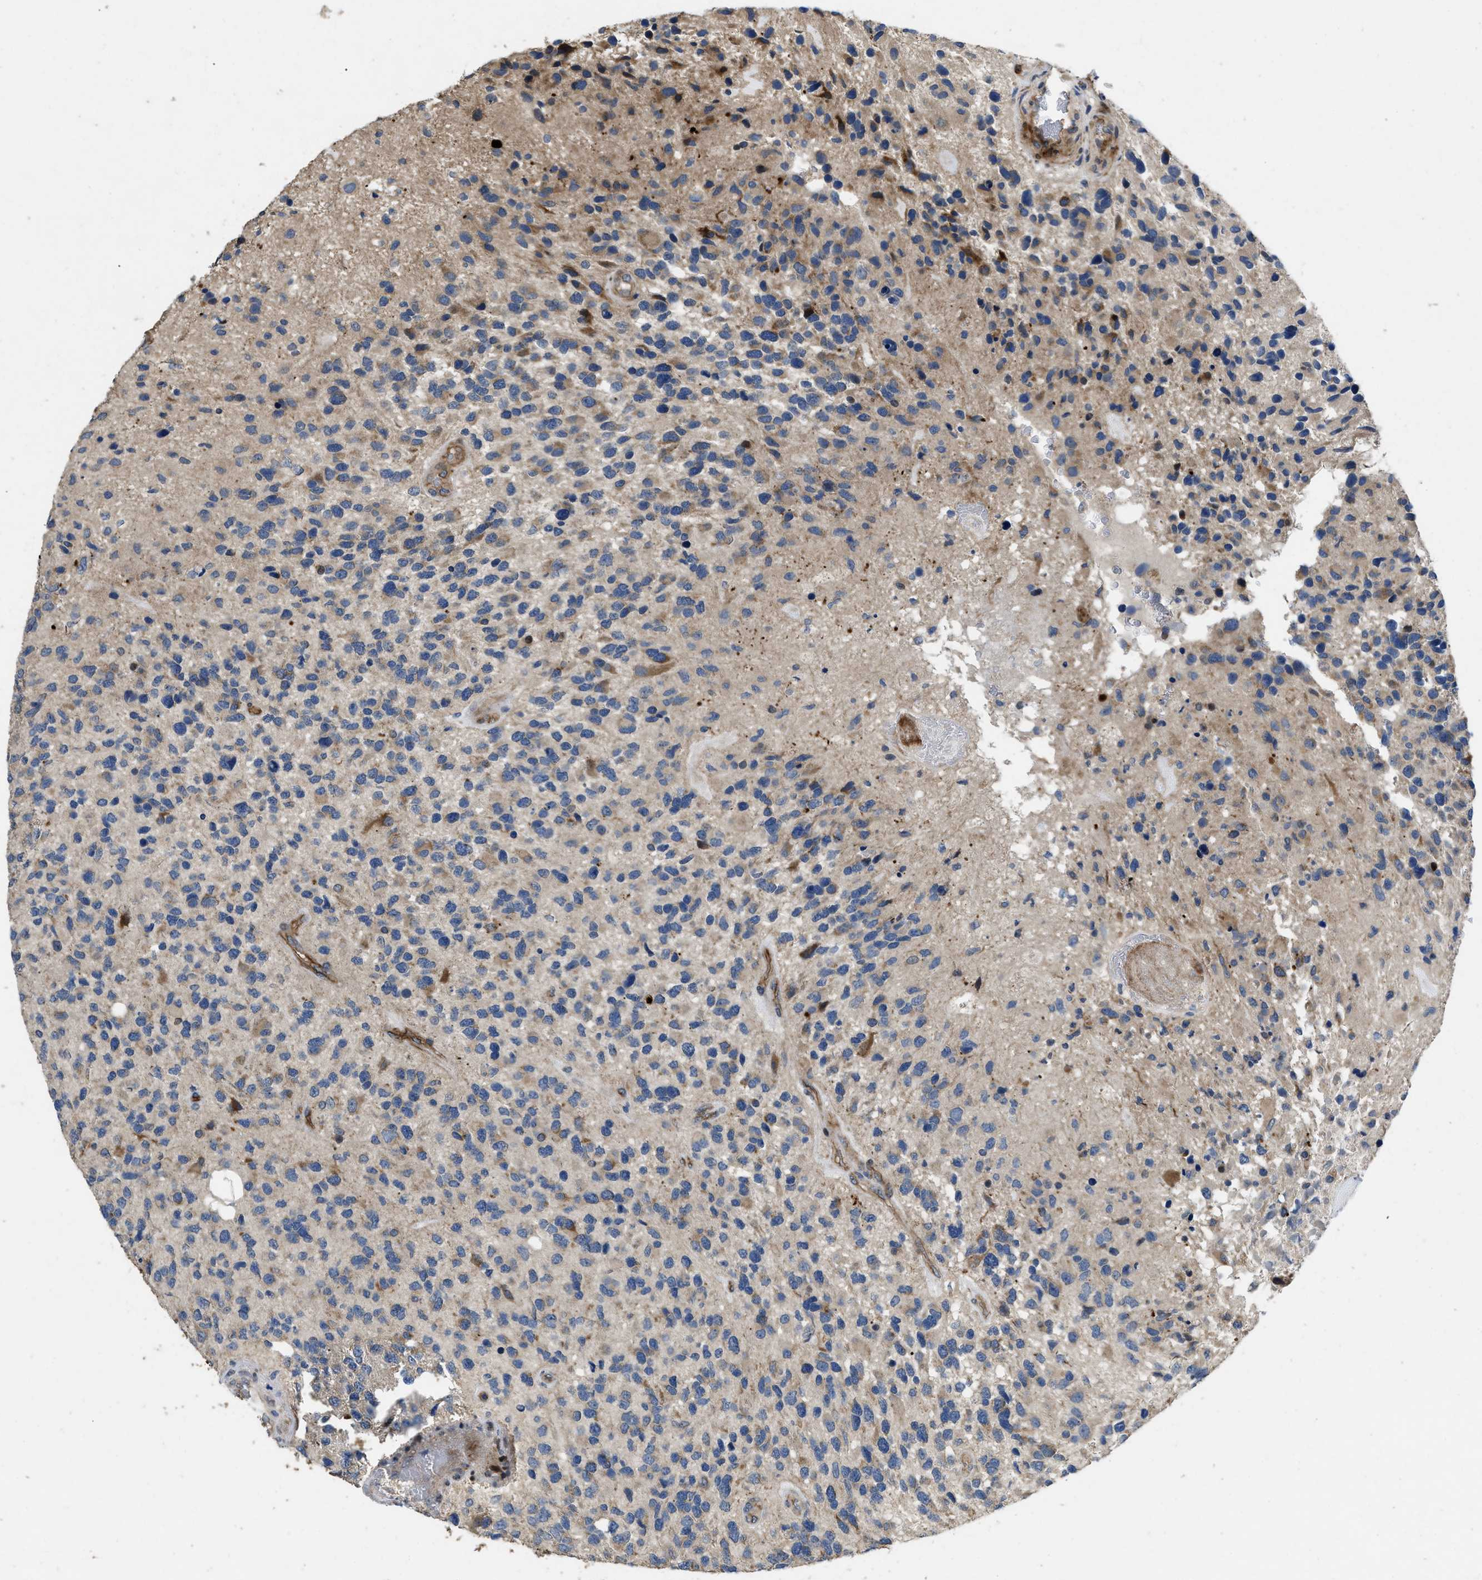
{"staining": {"intensity": "moderate", "quantity": "<25%", "location": "cytoplasmic/membranous"}, "tissue": "glioma", "cell_type": "Tumor cells", "image_type": "cancer", "snomed": [{"axis": "morphology", "description": "Glioma, malignant, High grade"}, {"axis": "topography", "description": "Brain"}], "caption": "High-power microscopy captured an immunohistochemistry photomicrograph of high-grade glioma (malignant), revealing moderate cytoplasmic/membranous expression in approximately <25% of tumor cells. Using DAB (brown) and hematoxylin (blue) stains, captured at high magnification using brightfield microscopy.", "gene": "HSPA12B", "patient": {"sex": "female", "age": 58}}